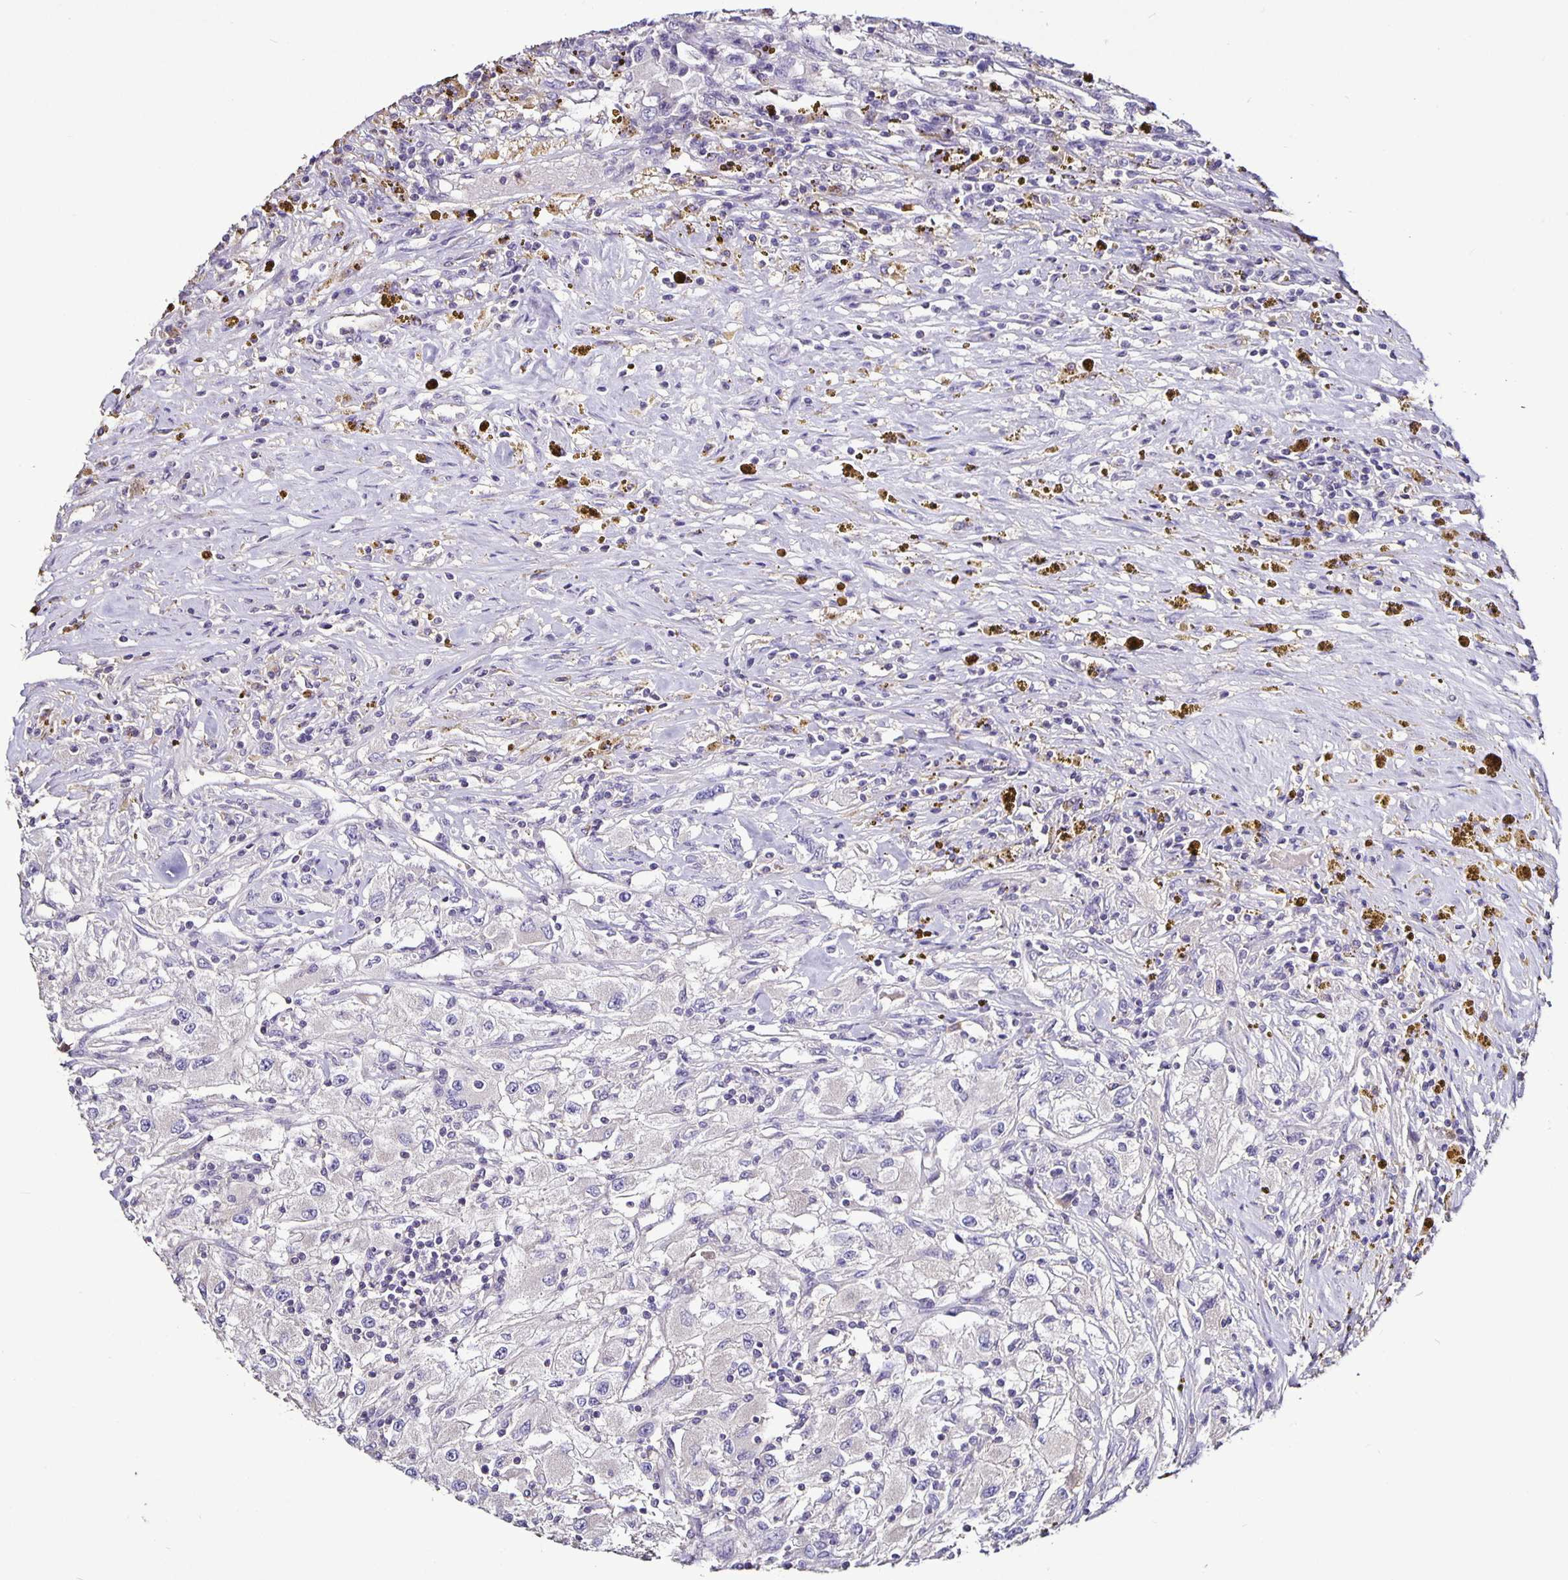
{"staining": {"intensity": "negative", "quantity": "none", "location": "none"}, "tissue": "renal cancer", "cell_type": "Tumor cells", "image_type": "cancer", "snomed": [{"axis": "morphology", "description": "Adenocarcinoma, NOS"}, {"axis": "topography", "description": "Kidney"}], "caption": "This is an IHC histopathology image of renal cancer. There is no expression in tumor cells.", "gene": "FCER1A", "patient": {"sex": "female", "age": 67}}